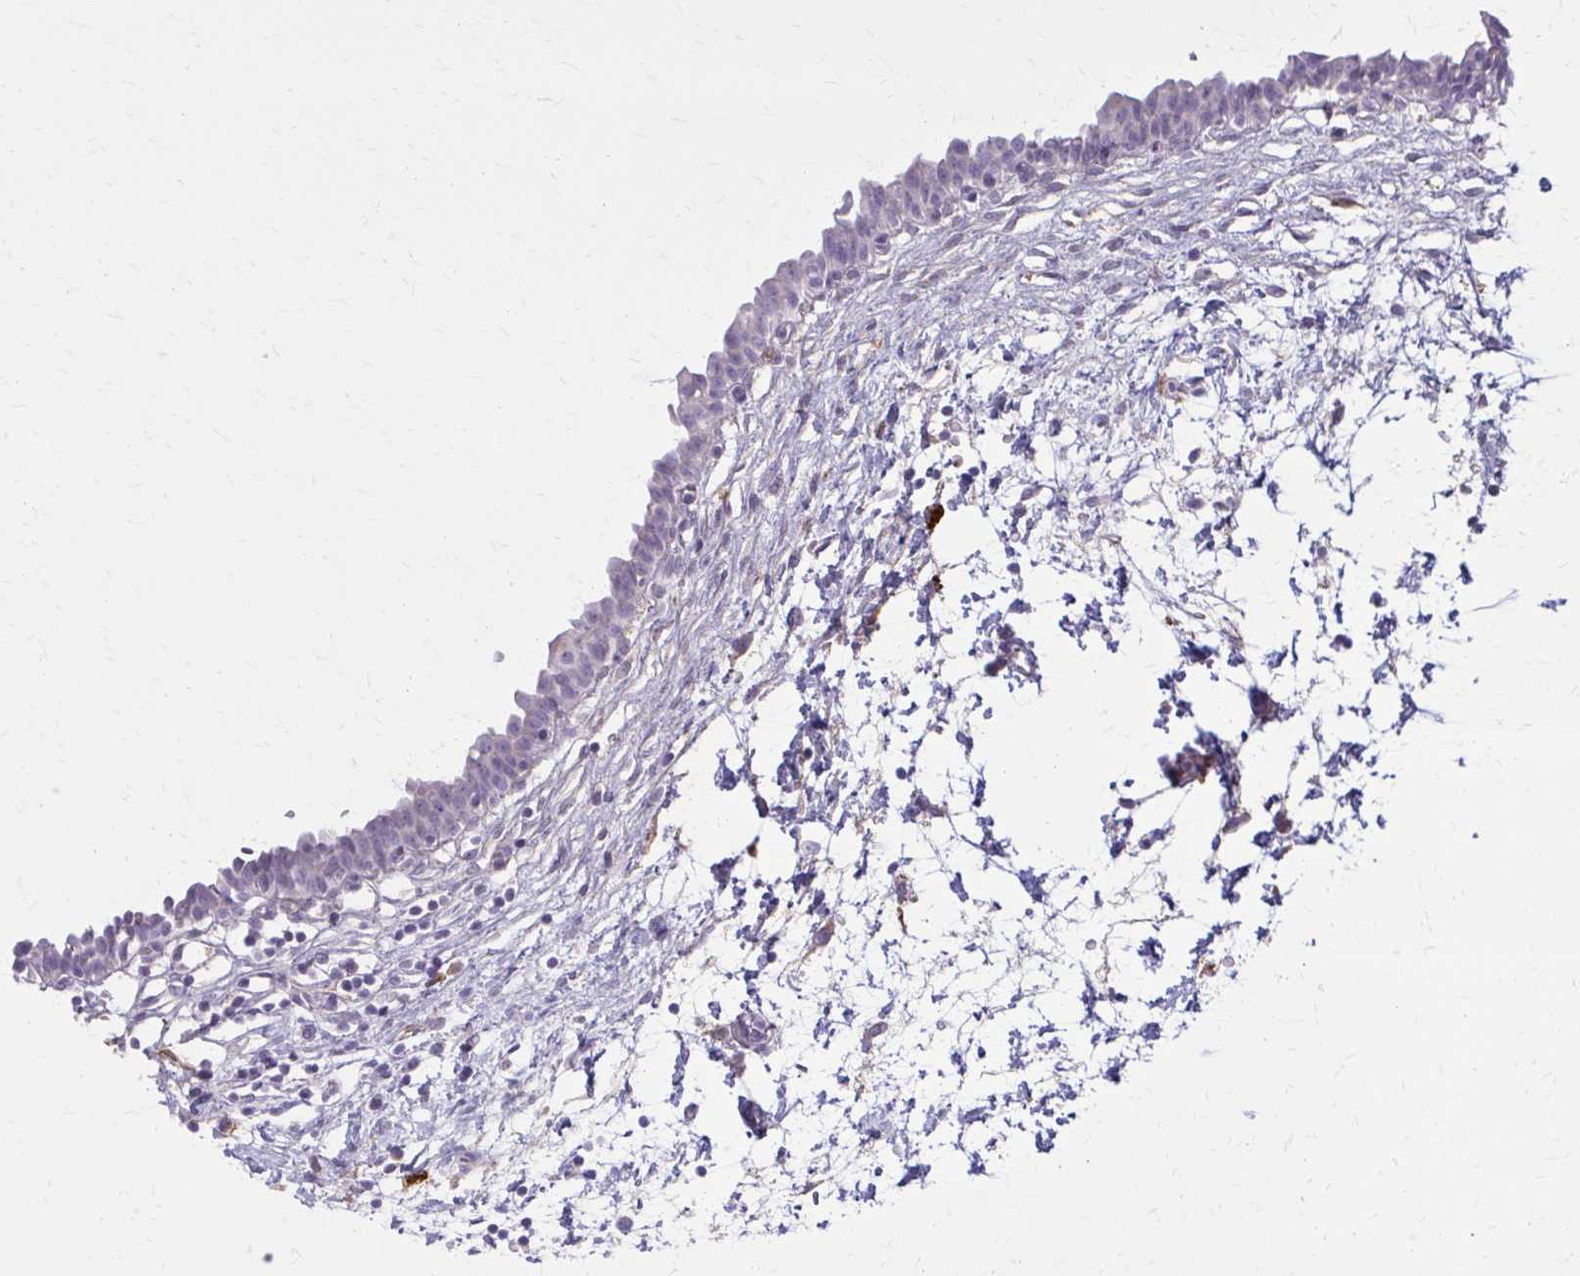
{"staining": {"intensity": "negative", "quantity": "none", "location": "none"}, "tissue": "urinary bladder", "cell_type": "Urothelial cells", "image_type": "normal", "snomed": [{"axis": "morphology", "description": "Normal tissue, NOS"}, {"axis": "topography", "description": "Urinary bladder"}], "caption": "IHC histopathology image of benign human urinary bladder stained for a protein (brown), which reveals no positivity in urothelial cells. The staining is performed using DAB (3,3'-diaminobenzidine) brown chromogen with nuclei counter-stained in using hematoxylin.", "gene": "SERPIND1", "patient": {"sex": "male", "age": 37}}